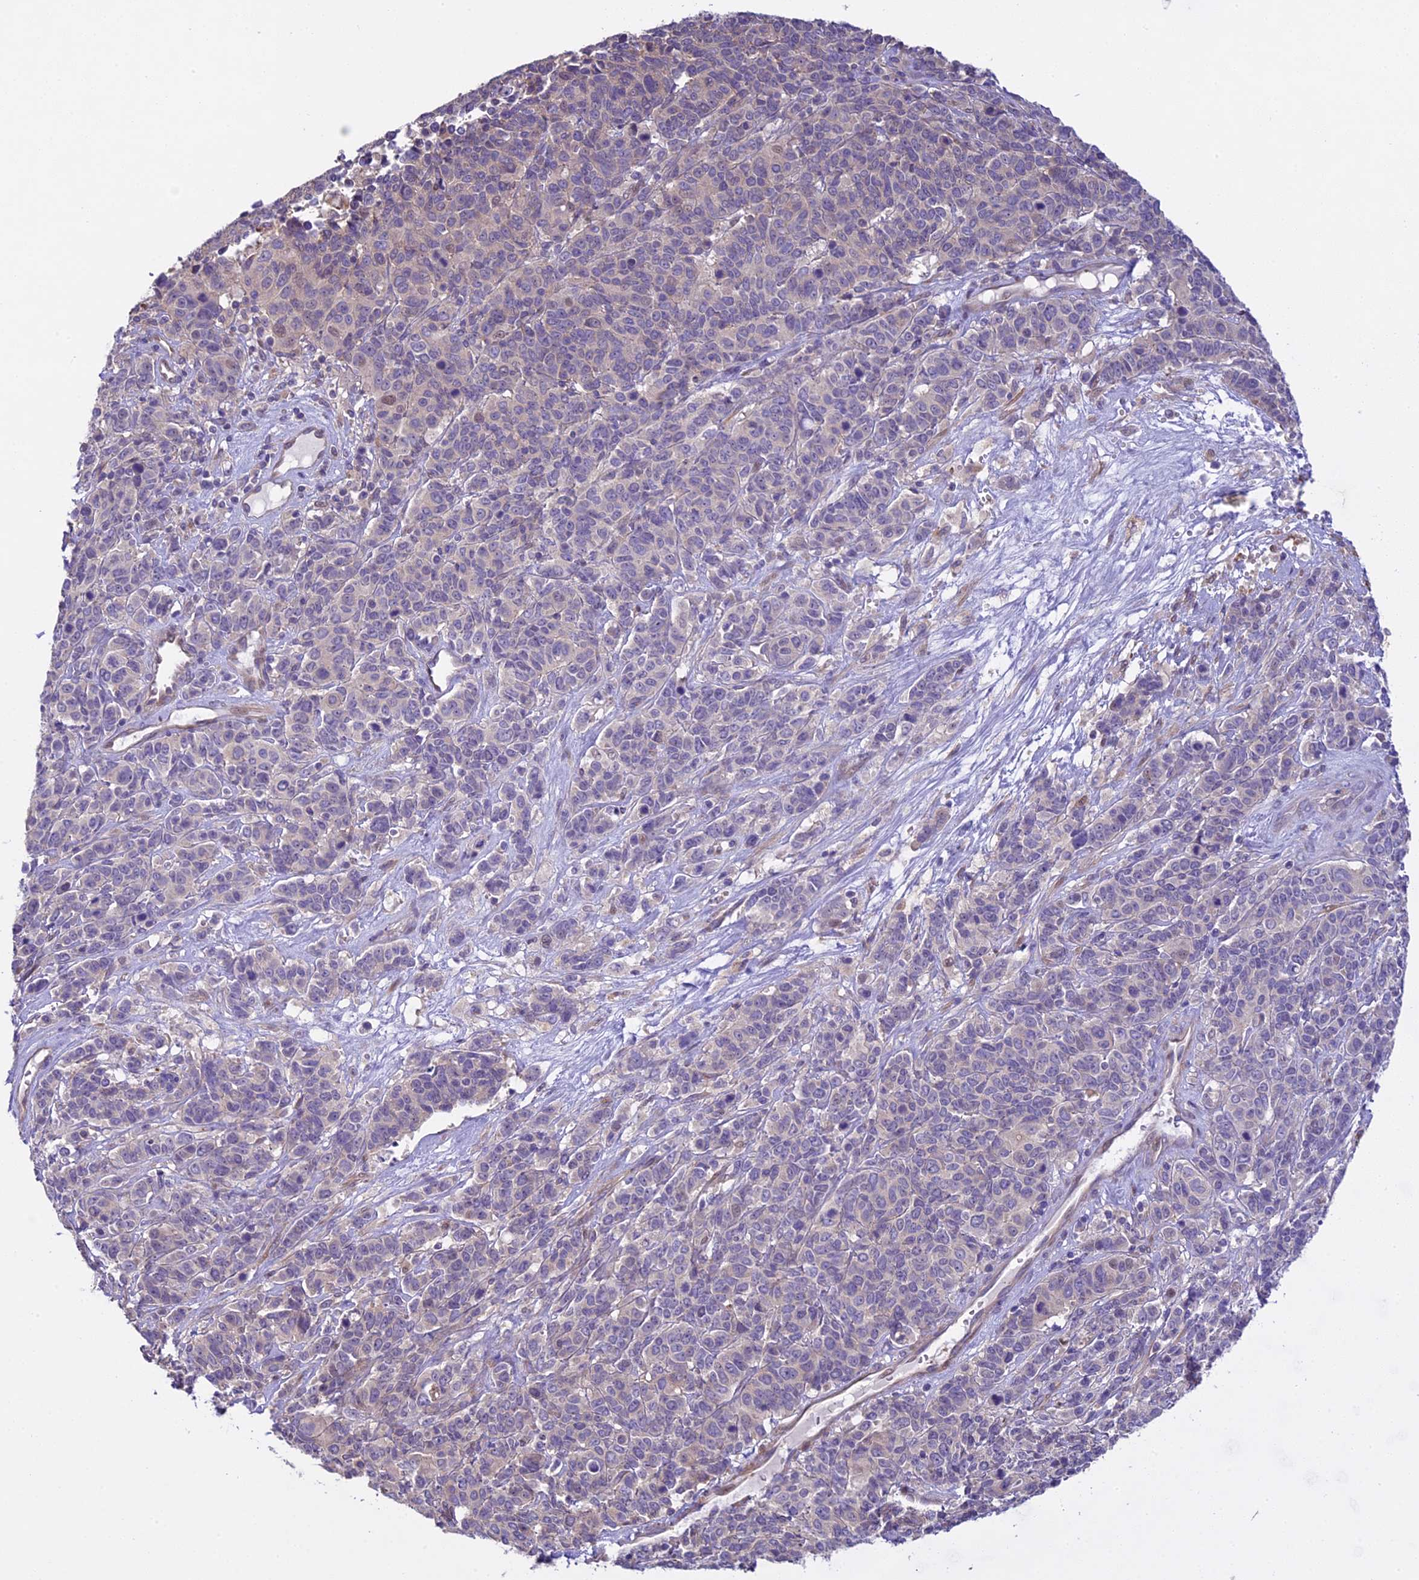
{"staining": {"intensity": "negative", "quantity": "none", "location": "none"}, "tissue": "cervical cancer", "cell_type": "Tumor cells", "image_type": "cancer", "snomed": [{"axis": "morphology", "description": "Squamous cell carcinoma, NOS"}, {"axis": "topography", "description": "Cervix"}], "caption": "Immunohistochemical staining of cervical cancer (squamous cell carcinoma) demonstrates no significant positivity in tumor cells.", "gene": "SPIRE1", "patient": {"sex": "female", "age": 60}}